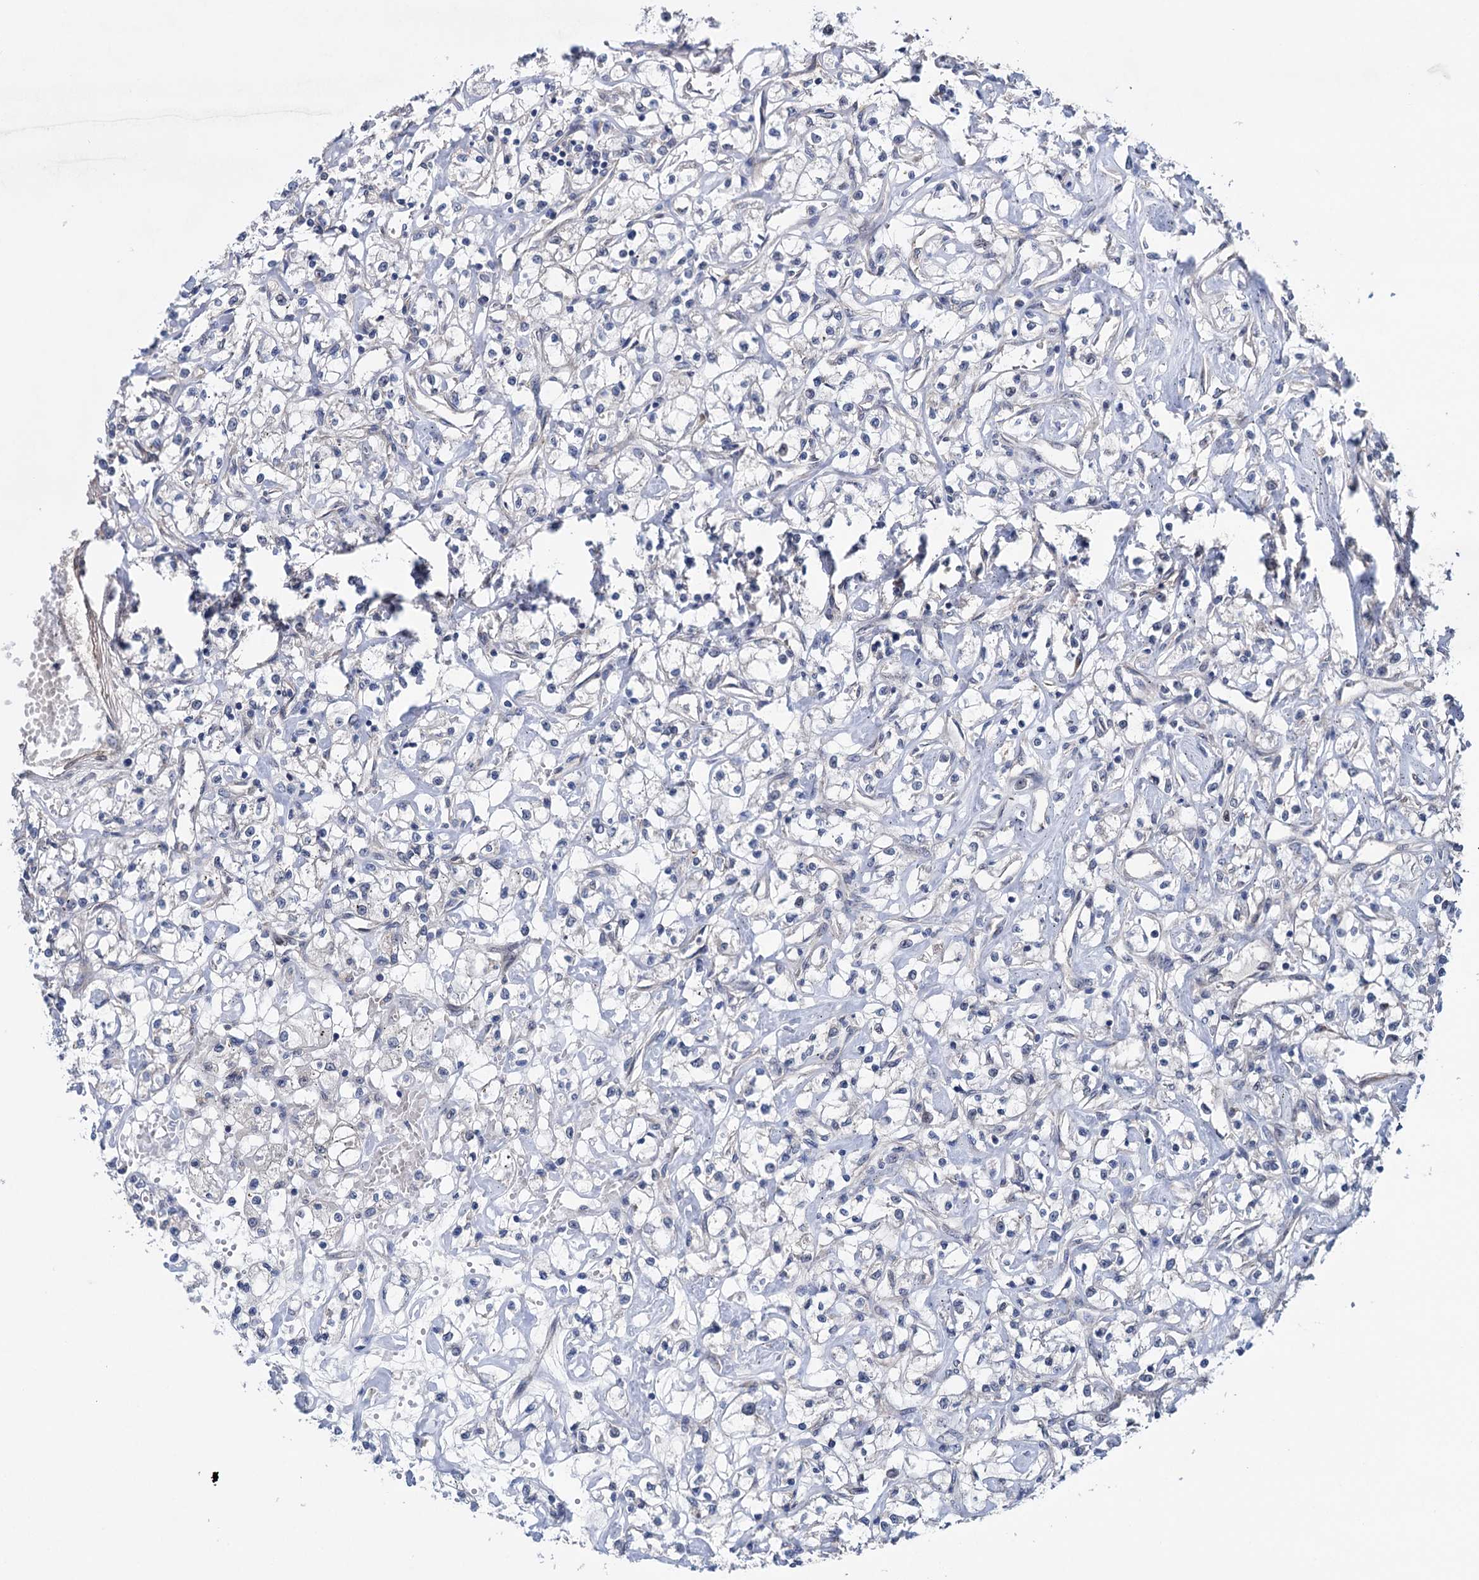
{"staining": {"intensity": "negative", "quantity": "none", "location": "none"}, "tissue": "renal cancer", "cell_type": "Tumor cells", "image_type": "cancer", "snomed": [{"axis": "morphology", "description": "Adenocarcinoma, NOS"}, {"axis": "topography", "description": "Kidney"}], "caption": "High magnification brightfield microscopy of renal adenocarcinoma stained with DAB (3,3'-diaminobenzidine) (brown) and counterstained with hematoxylin (blue): tumor cells show no significant expression. (DAB (3,3'-diaminobenzidine) immunohistochemistry, high magnification).", "gene": "EYA4", "patient": {"sex": "female", "age": 59}}